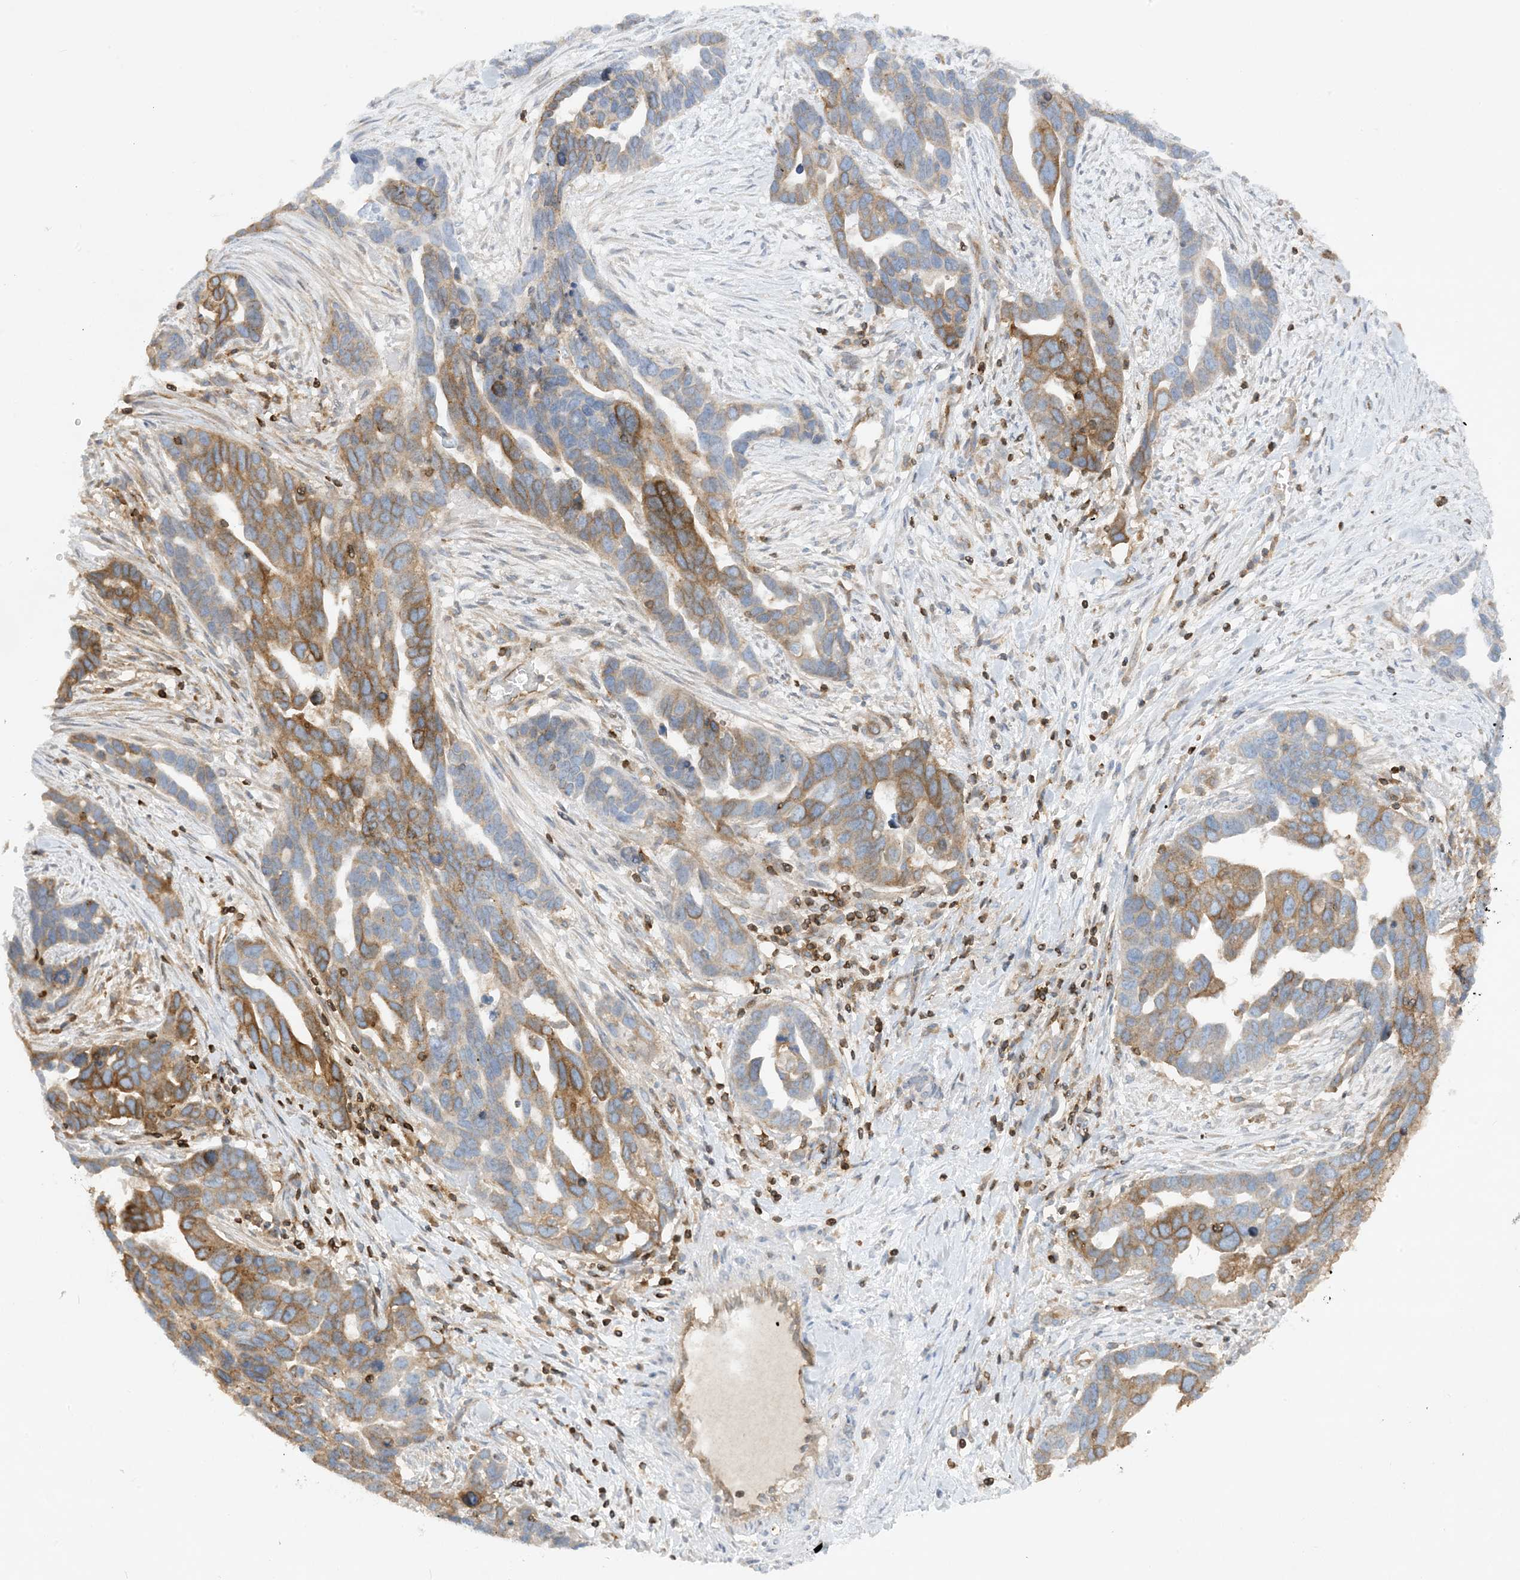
{"staining": {"intensity": "moderate", "quantity": ">75%", "location": "cytoplasmic/membranous"}, "tissue": "ovarian cancer", "cell_type": "Tumor cells", "image_type": "cancer", "snomed": [{"axis": "morphology", "description": "Cystadenocarcinoma, serous, NOS"}, {"axis": "topography", "description": "Ovary"}], "caption": "Immunohistochemistry (IHC) staining of ovarian cancer, which displays medium levels of moderate cytoplasmic/membranous positivity in approximately >75% of tumor cells indicating moderate cytoplasmic/membranous protein staining. The staining was performed using DAB (3,3'-diaminobenzidine) (brown) for protein detection and nuclei were counterstained in hematoxylin (blue).", "gene": "HLA-E", "patient": {"sex": "female", "age": 54}}